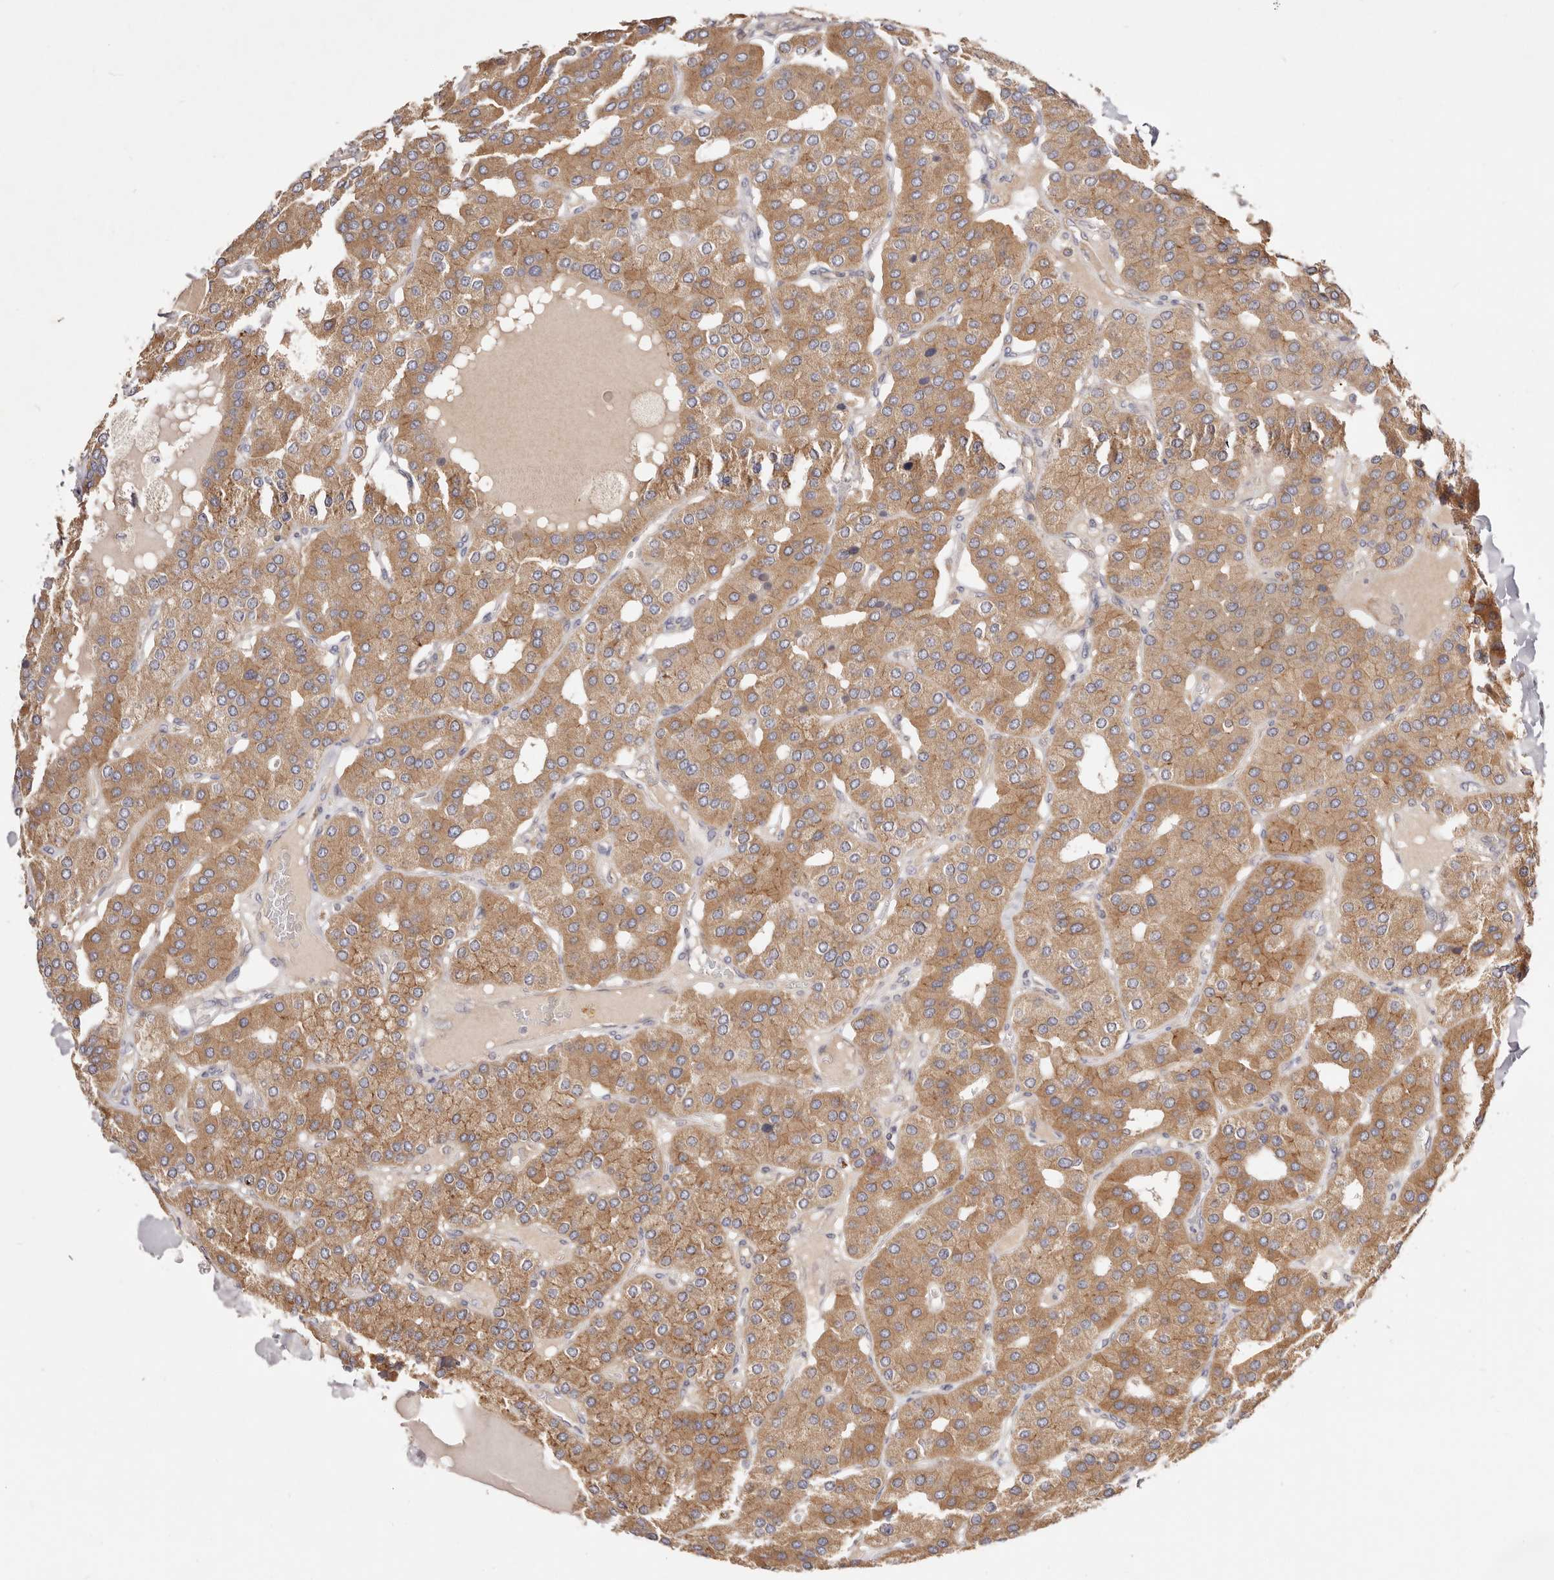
{"staining": {"intensity": "moderate", "quantity": ">75%", "location": "cytoplasmic/membranous"}, "tissue": "parathyroid gland", "cell_type": "Glandular cells", "image_type": "normal", "snomed": [{"axis": "morphology", "description": "Normal tissue, NOS"}, {"axis": "morphology", "description": "Adenoma, NOS"}, {"axis": "topography", "description": "Parathyroid gland"}], "caption": "Immunohistochemical staining of unremarkable parathyroid gland displays moderate cytoplasmic/membranous protein staining in about >75% of glandular cells.", "gene": "GNA13", "patient": {"sex": "female", "age": 86}}